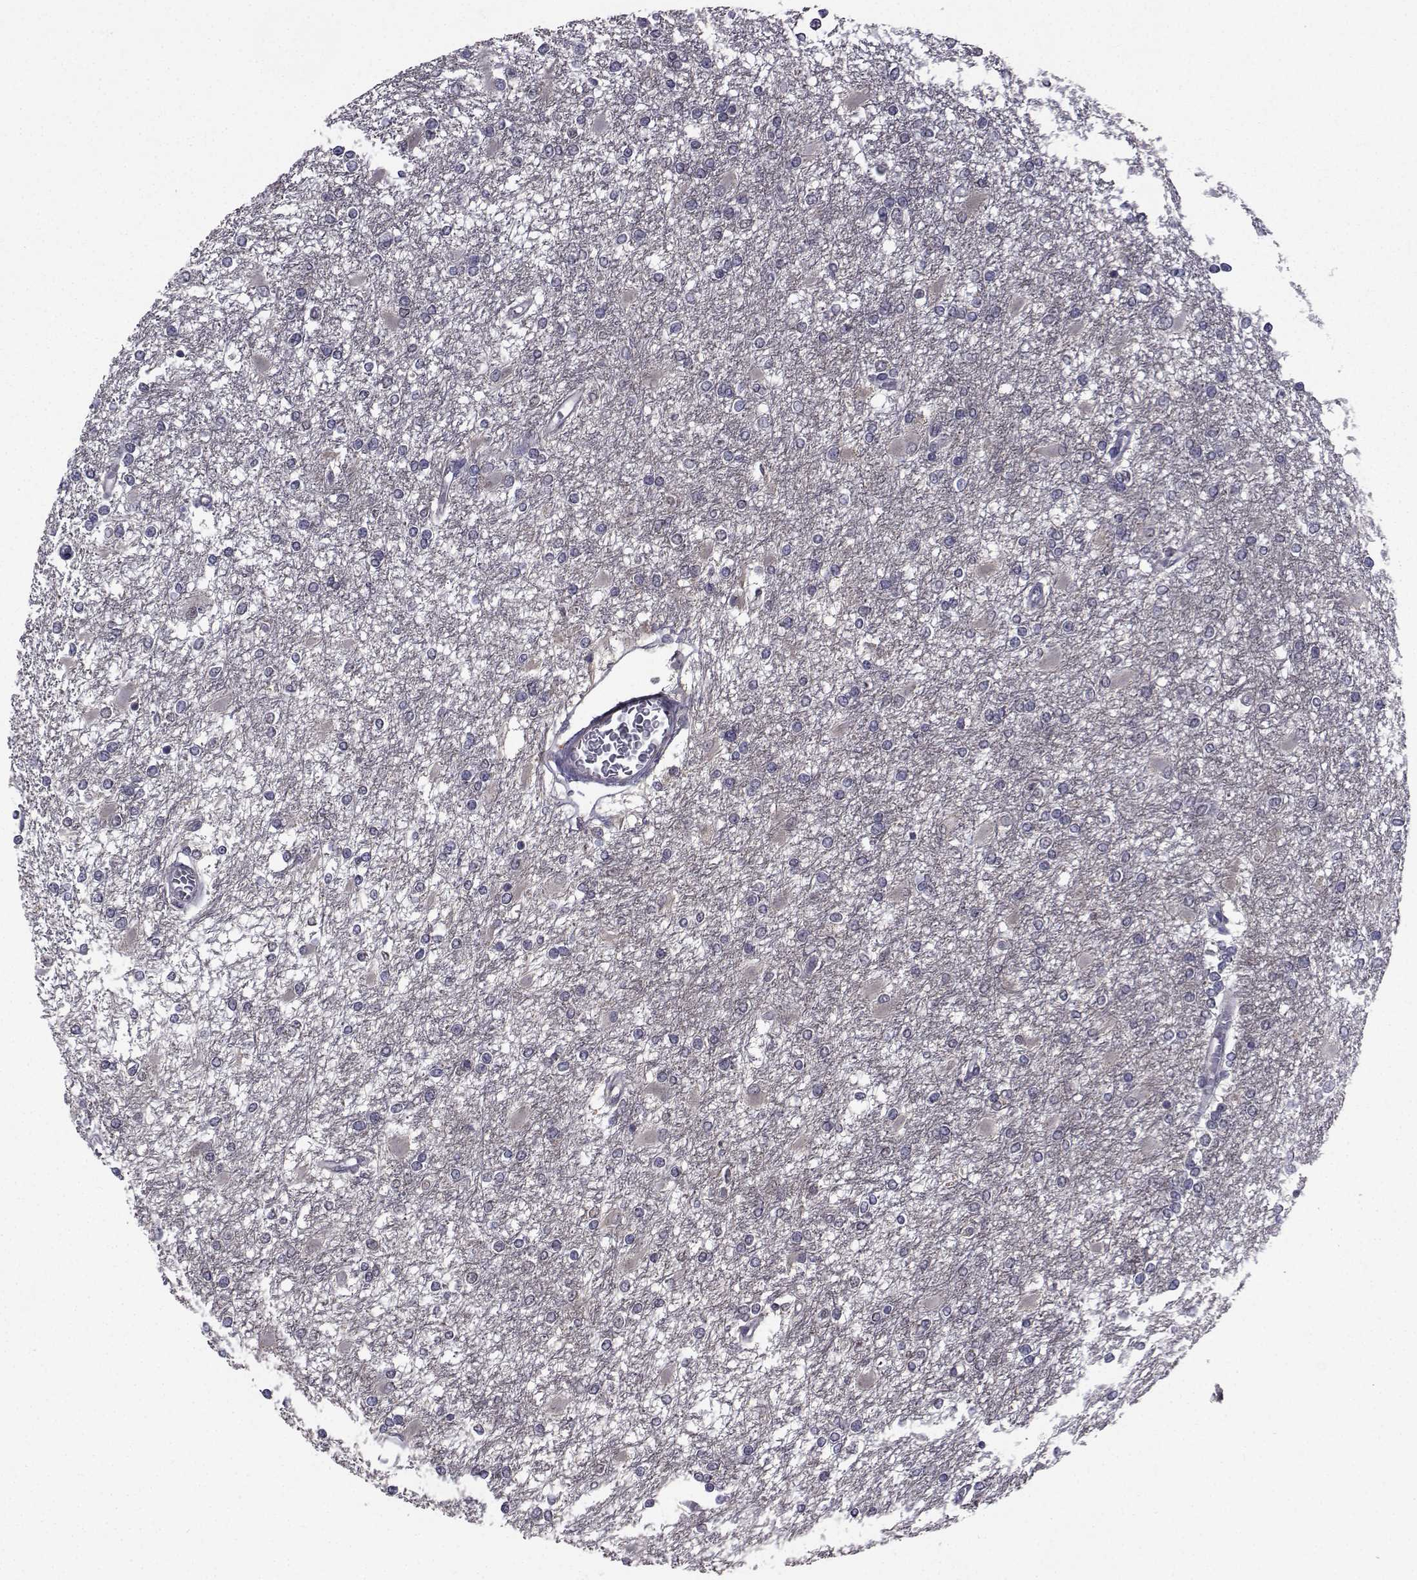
{"staining": {"intensity": "negative", "quantity": "none", "location": "none"}, "tissue": "glioma", "cell_type": "Tumor cells", "image_type": "cancer", "snomed": [{"axis": "morphology", "description": "Glioma, malignant, High grade"}, {"axis": "topography", "description": "Cerebral cortex"}], "caption": "Tumor cells show no significant protein staining in glioma.", "gene": "CYP2S1", "patient": {"sex": "male", "age": 79}}